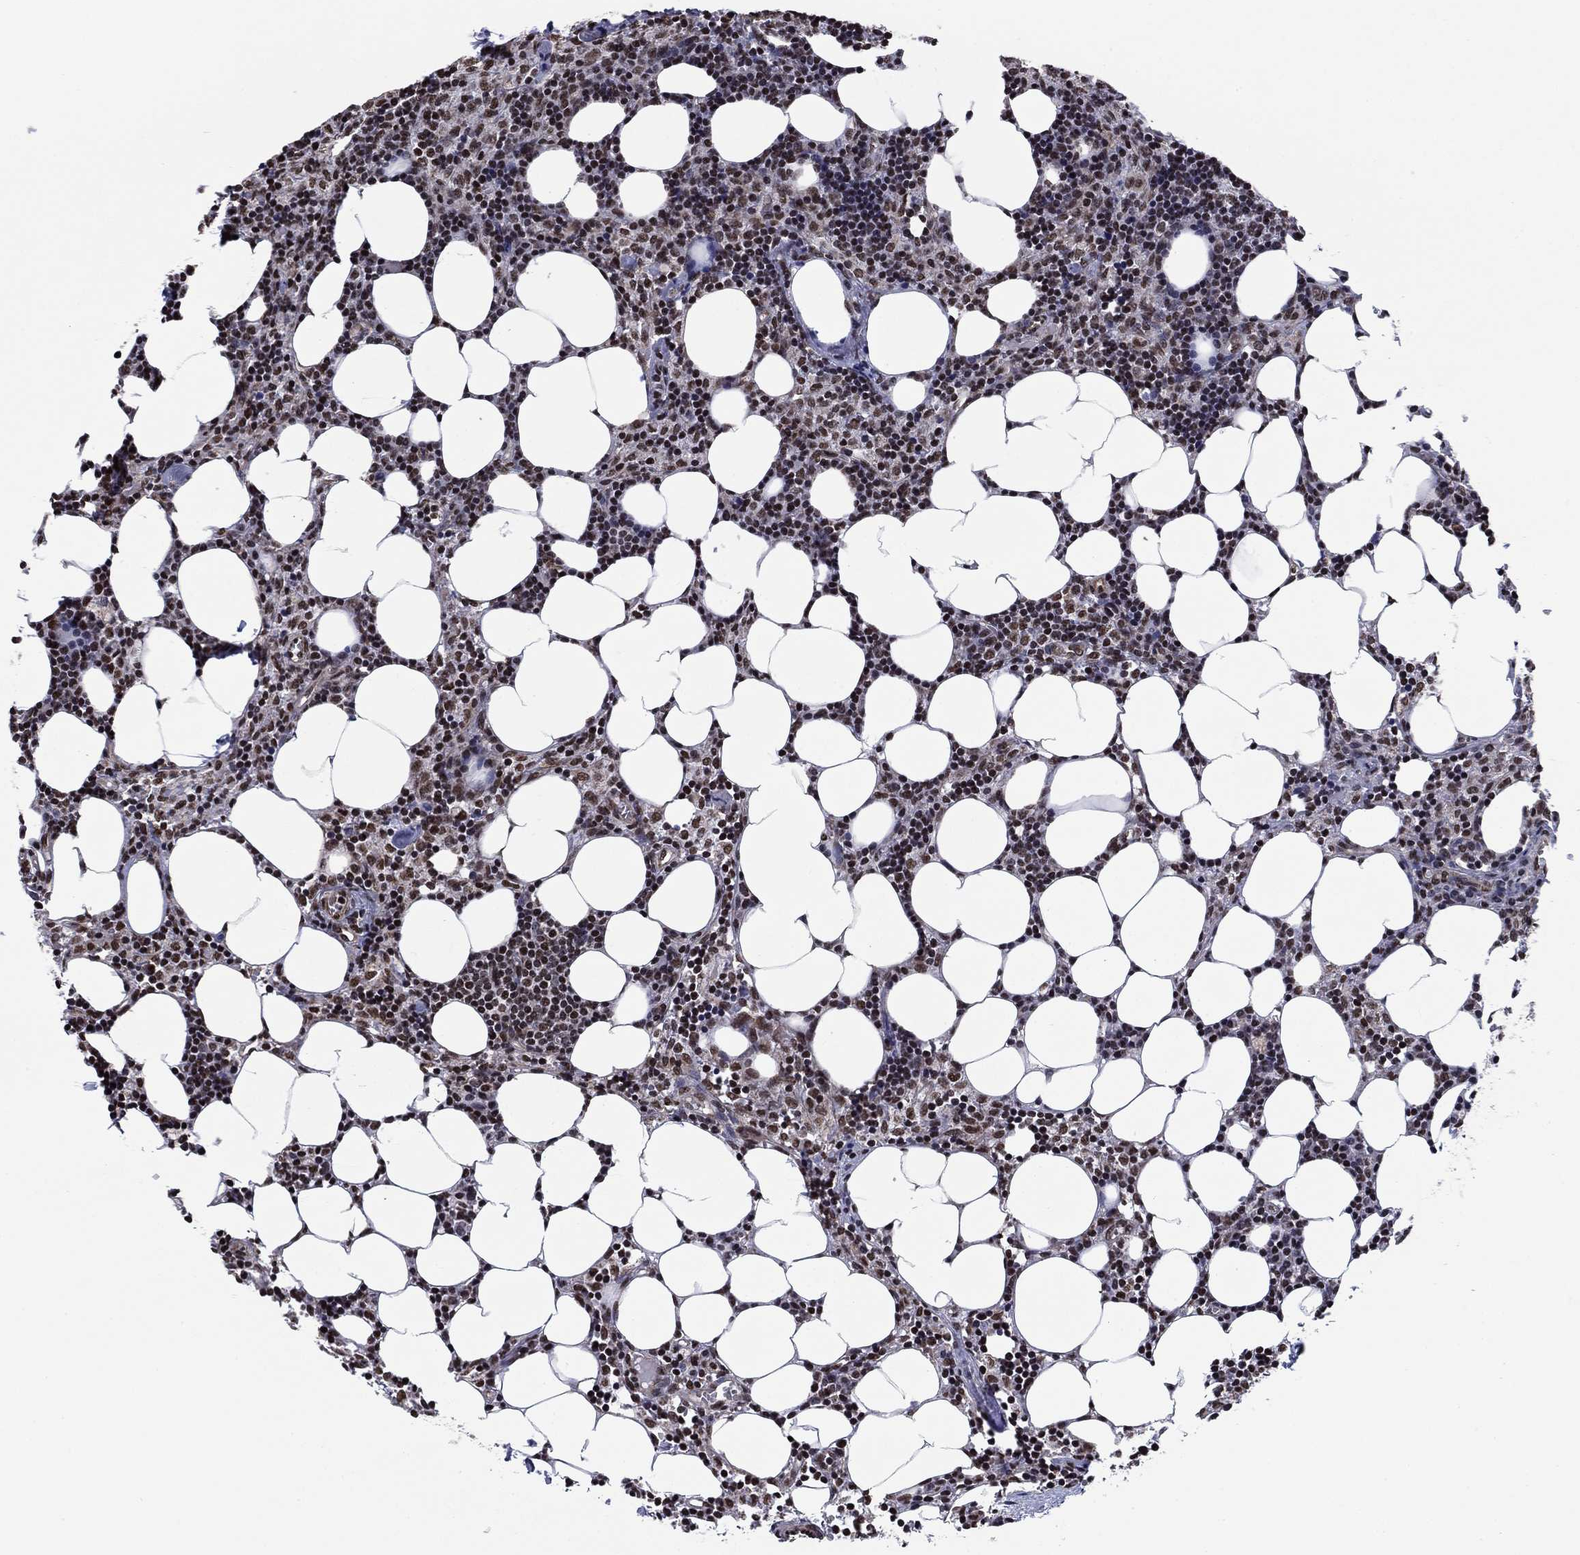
{"staining": {"intensity": "moderate", "quantity": "25%-75%", "location": "nuclear"}, "tissue": "lymph node", "cell_type": "Non-germinal center cells", "image_type": "normal", "snomed": [{"axis": "morphology", "description": "Normal tissue, NOS"}, {"axis": "topography", "description": "Lymph node"}], "caption": "A high-resolution histopathology image shows immunohistochemistry (IHC) staining of benign lymph node, which reveals moderate nuclear staining in approximately 25%-75% of non-germinal center cells.", "gene": "N4BP2", "patient": {"sex": "female", "age": 52}}